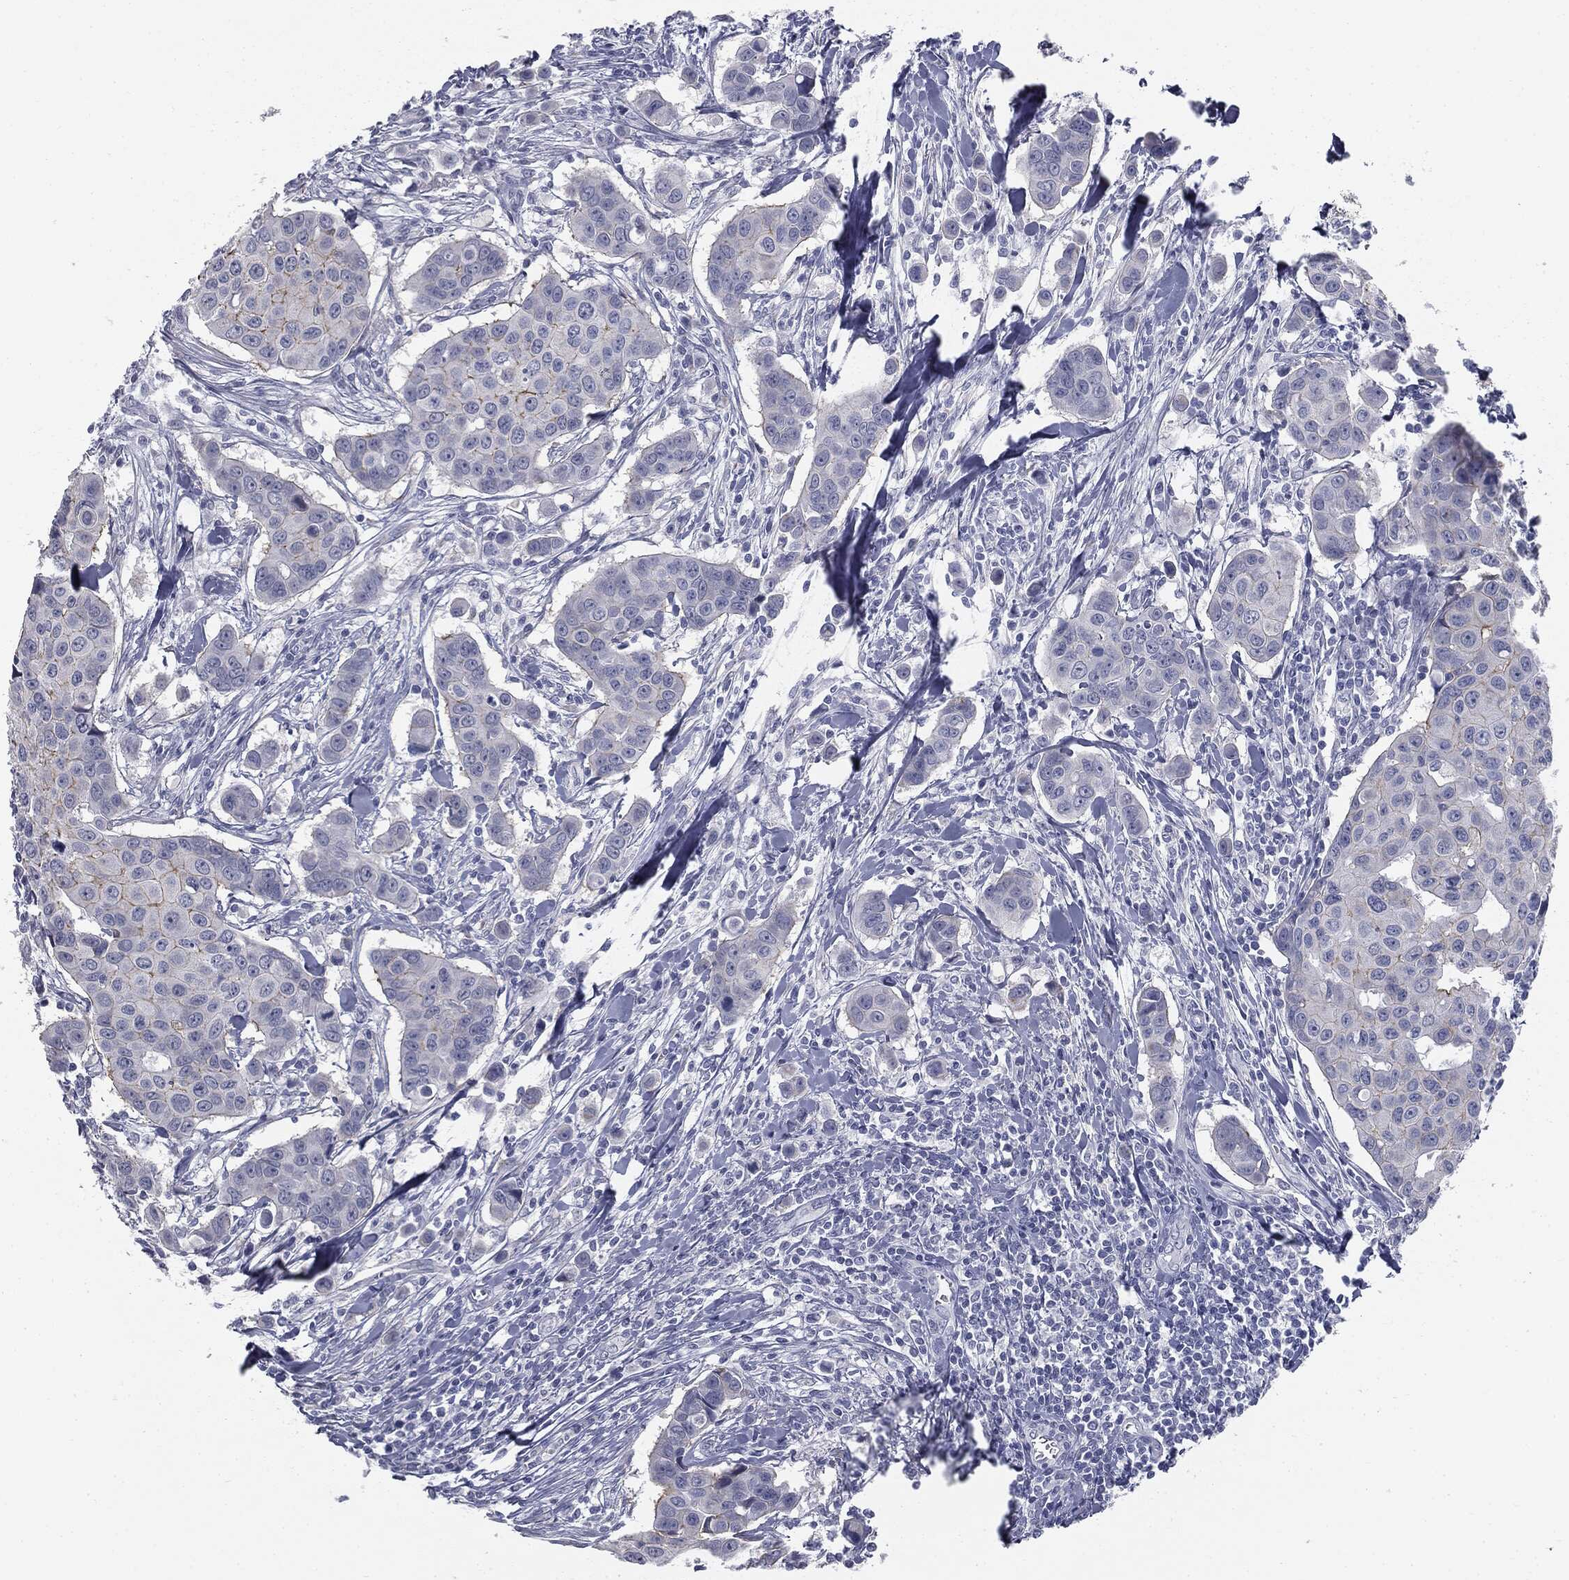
{"staining": {"intensity": "negative", "quantity": "none", "location": "none"}, "tissue": "breast cancer", "cell_type": "Tumor cells", "image_type": "cancer", "snomed": [{"axis": "morphology", "description": "Duct carcinoma"}, {"axis": "topography", "description": "Breast"}], "caption": "Immunohistochemistry of breast cancer exhibits no staining in tumor cells. The staining was performed using DAB to visualize the protein expression in brown, while the nuclei were stained in blue with hematoxylin (Magnification: 20x).", "gene": "MUC5AC", "patient": {"sex": "female", "age": 24}}